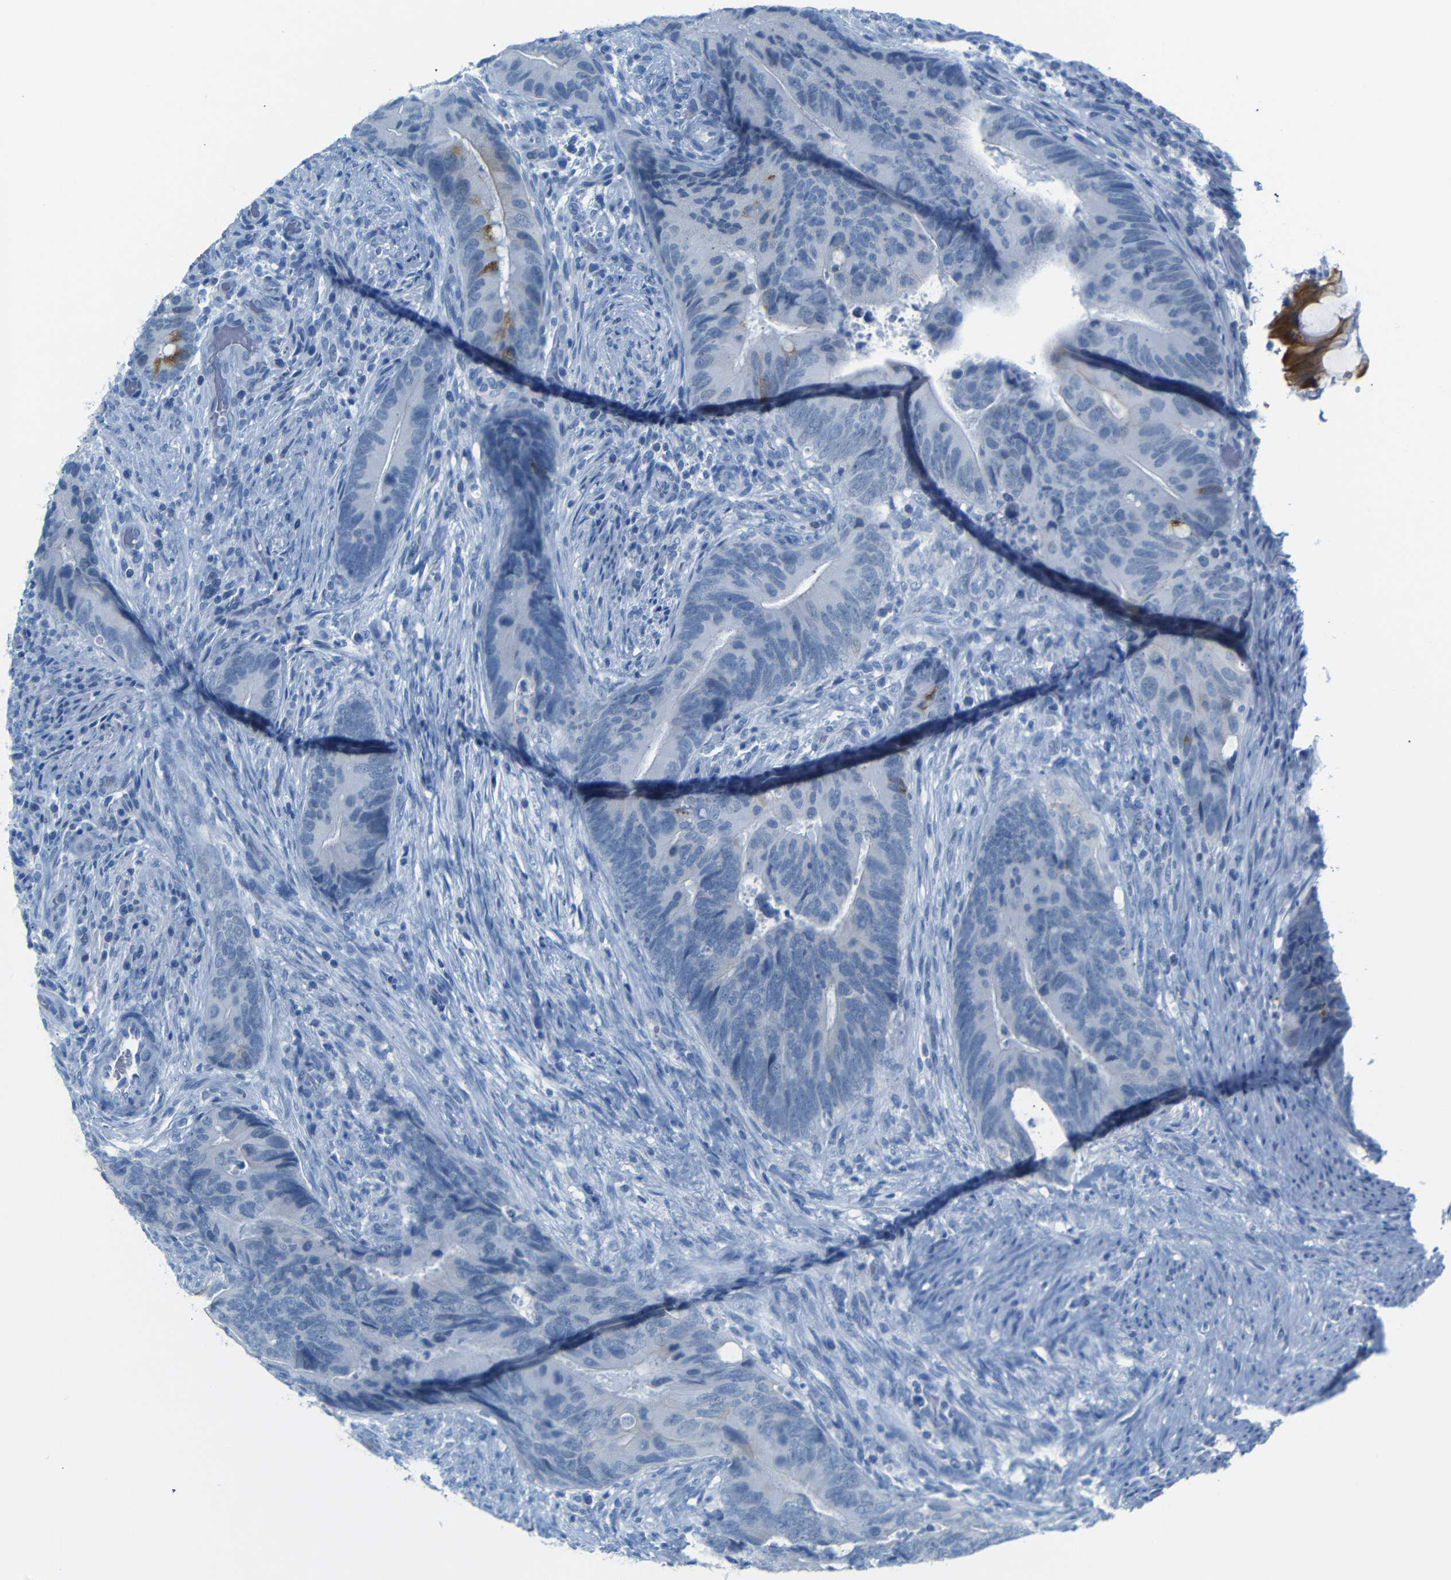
{"staining": {"intensity": "moderate", "quantity": "<25%", "location": "cytoplasmic/membranous"}, "tissue": "colorectal cancer", "cell_type": "Tumor cells", "image_type": "cancer", "snomed": [{"axis": "morphology", "description": "Normal tissue, NOS"}, {"axis": "morphology", "description": "Adenocarcinoma, NOS"}, {"axis": "topography", "description": "Colon"}], "caption": "Immunohistochemical staining of adenocarcinoma (colorectal) reveals low levels of moderate cytoplasmic/membranous protein expression in about <25% of tumor cells. Using DAB (3,3'-diaminobenzidine) (brown) and hematoxylin (blue) stains, captured at high magnification using brightfield microscopy.", "gene": "DYNAP", "patient": {"sex": "male", "age": 56}}